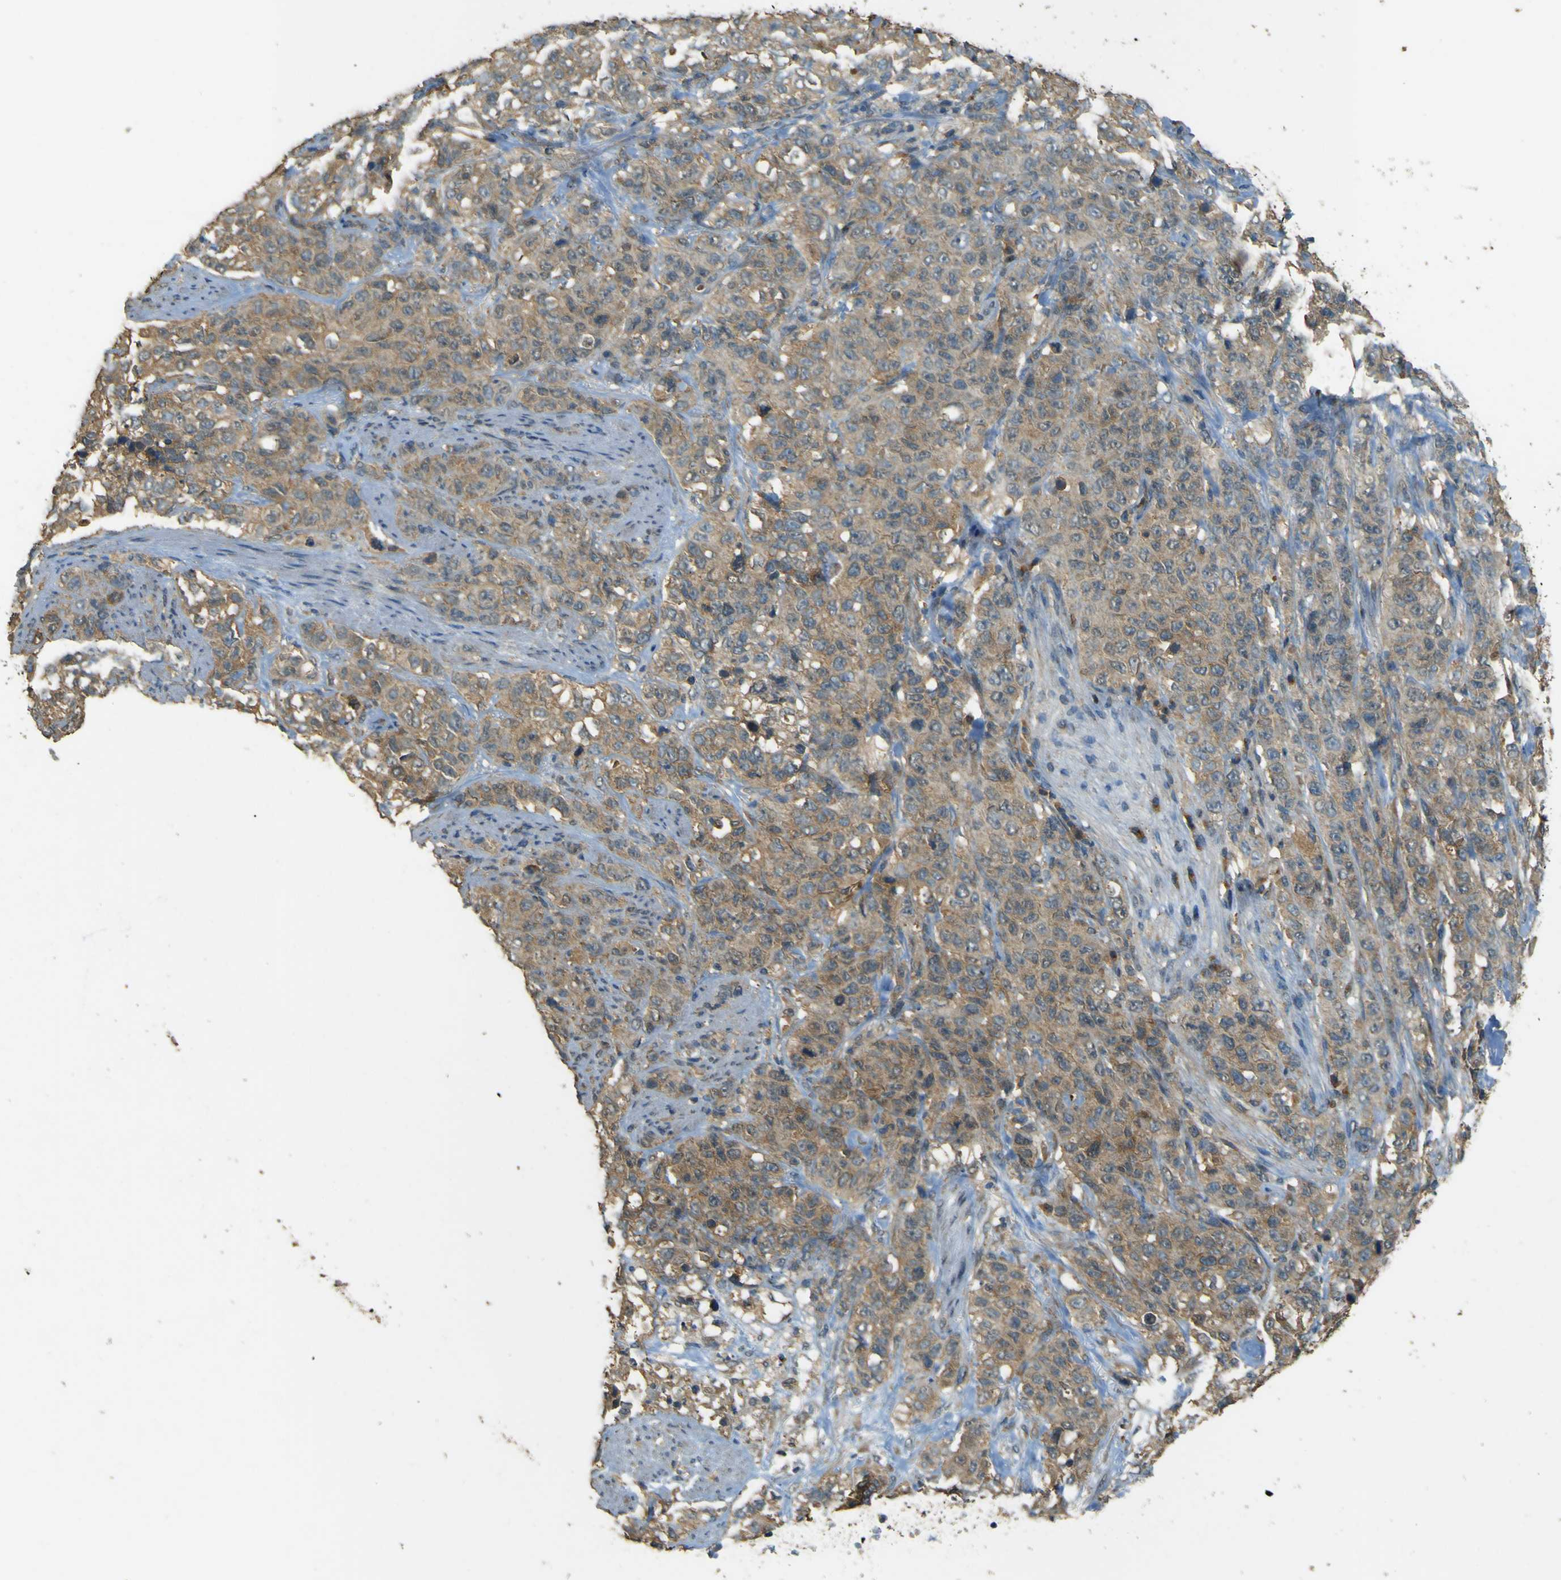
{"staining": {"intensity": "moderate", "quantity": ">75%", "location": "cytoplasmic/membranous"}, "tissue": "stomach cancer", "cell_type": "Tumor cells", "image_type": "cancer", "snomed": [{"axis": "morphology", "description": "Adenocarcinoma, NOS"}, {"axis": "topography", "description": "Stomach"}], "caption": "Protein analysis of stomach adenocarcinoma tissue demonstrates moderate cytoplasmic/membranous positivity in approximately >75% of tumor cells. (Stains: DAB in brown, nuclei in blue, Microscopy: brightfield microscopy at high magnification).", "gene": "GOLGA1", "patient": {"sex": "male", "age": 48}}